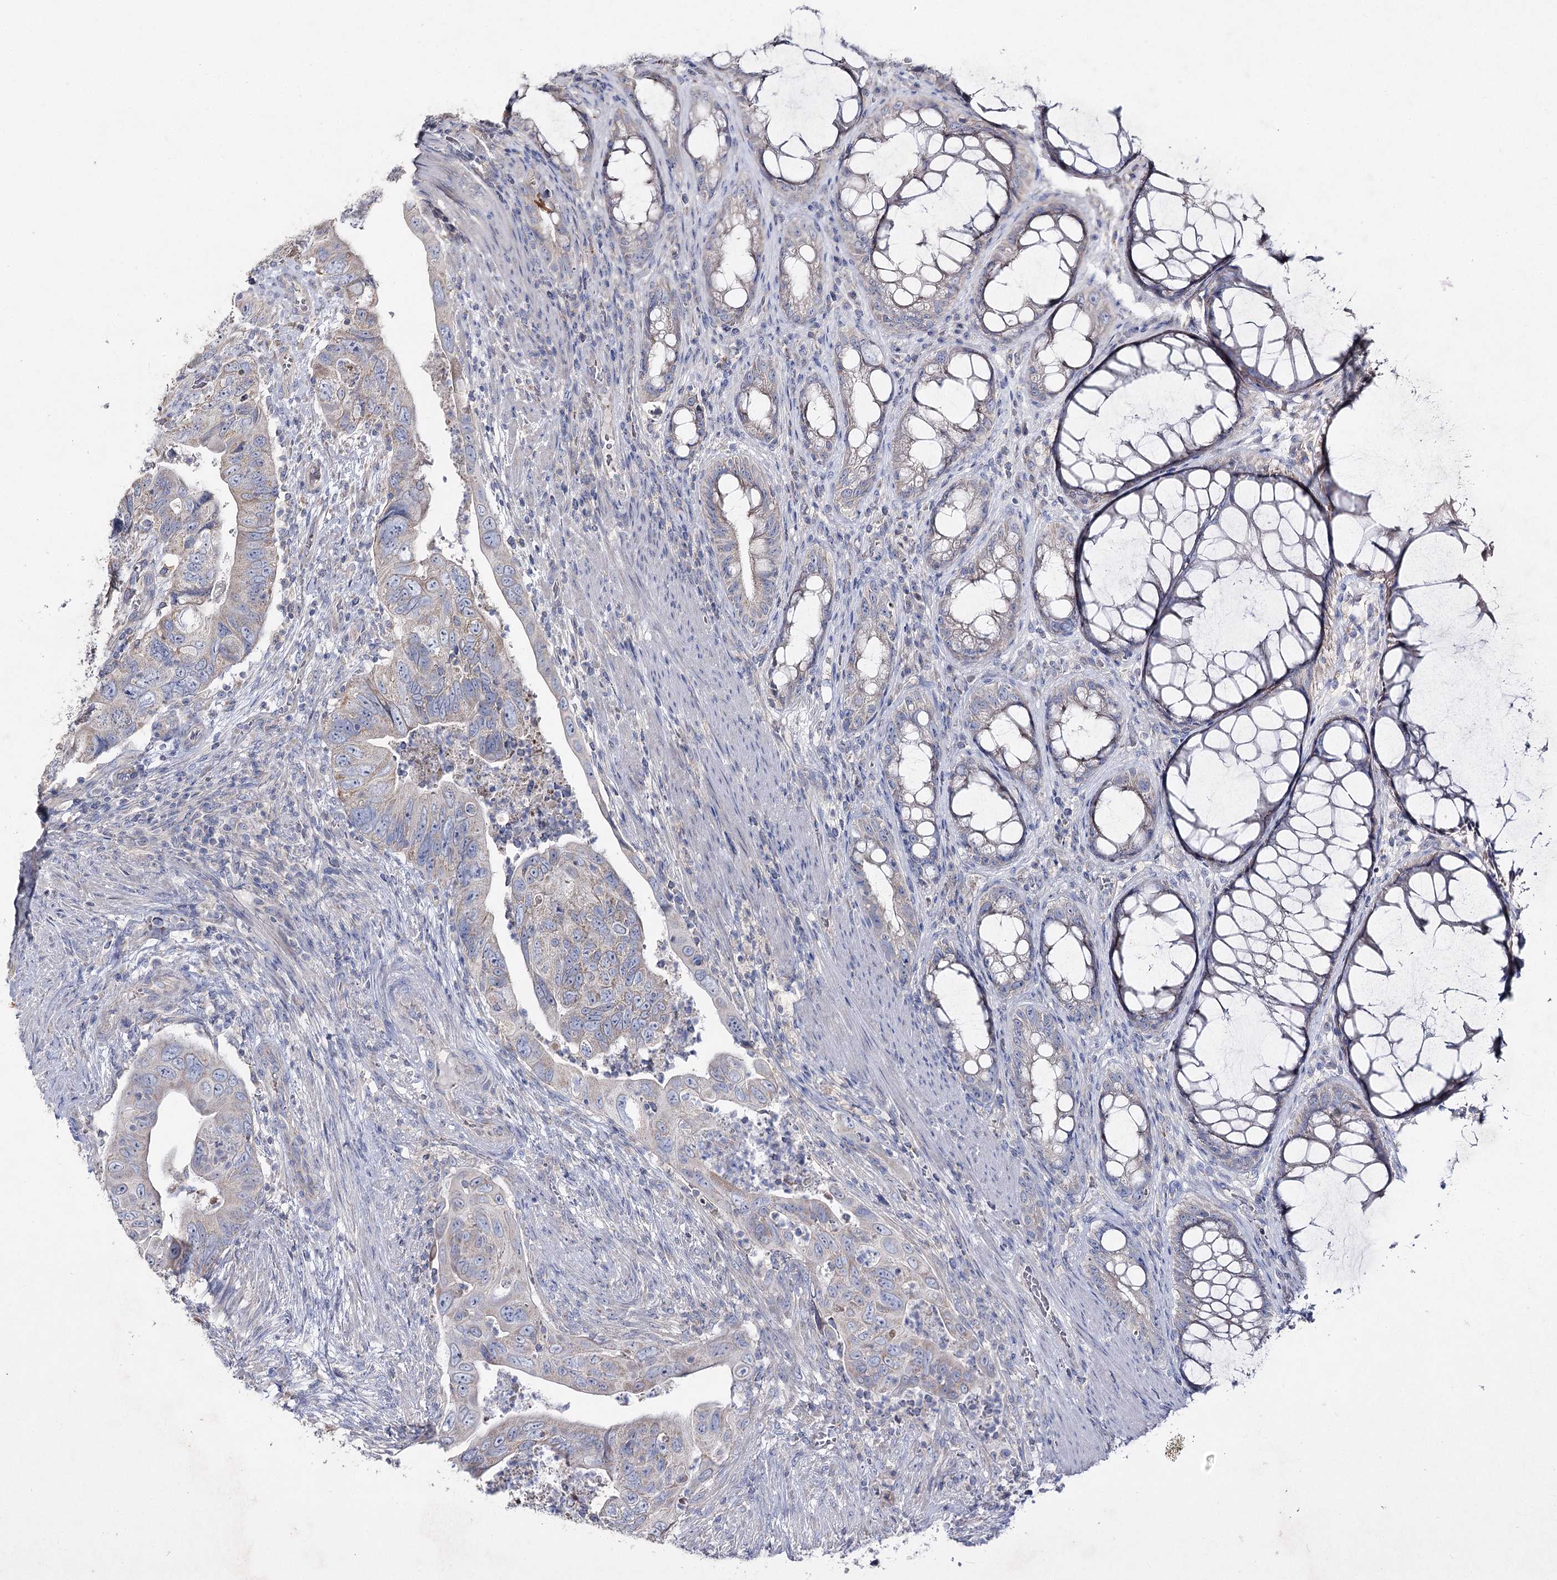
{"staining": {"intensity": "weak", "quantity": "25%-75%", "location": "cytoplasmic/membranous"}, "tissue": "colorectal cancer", "cell_type": "Tumor cells", "image_type": "cancer", "snomed": [{"axis": "morphology", "description": "Adenocarcinoma, NOS"}, {"axis": "topography", "description": "Rectum"}], "caption": "Protein expression analysis of human adenocarcinoma (colorectal) reveals weak cytoplasmic/membranous staining in approximately 25%-75% of tumor cells.", "gene": "TMEM187", "patient": {"sex": "male", "age": 63}}